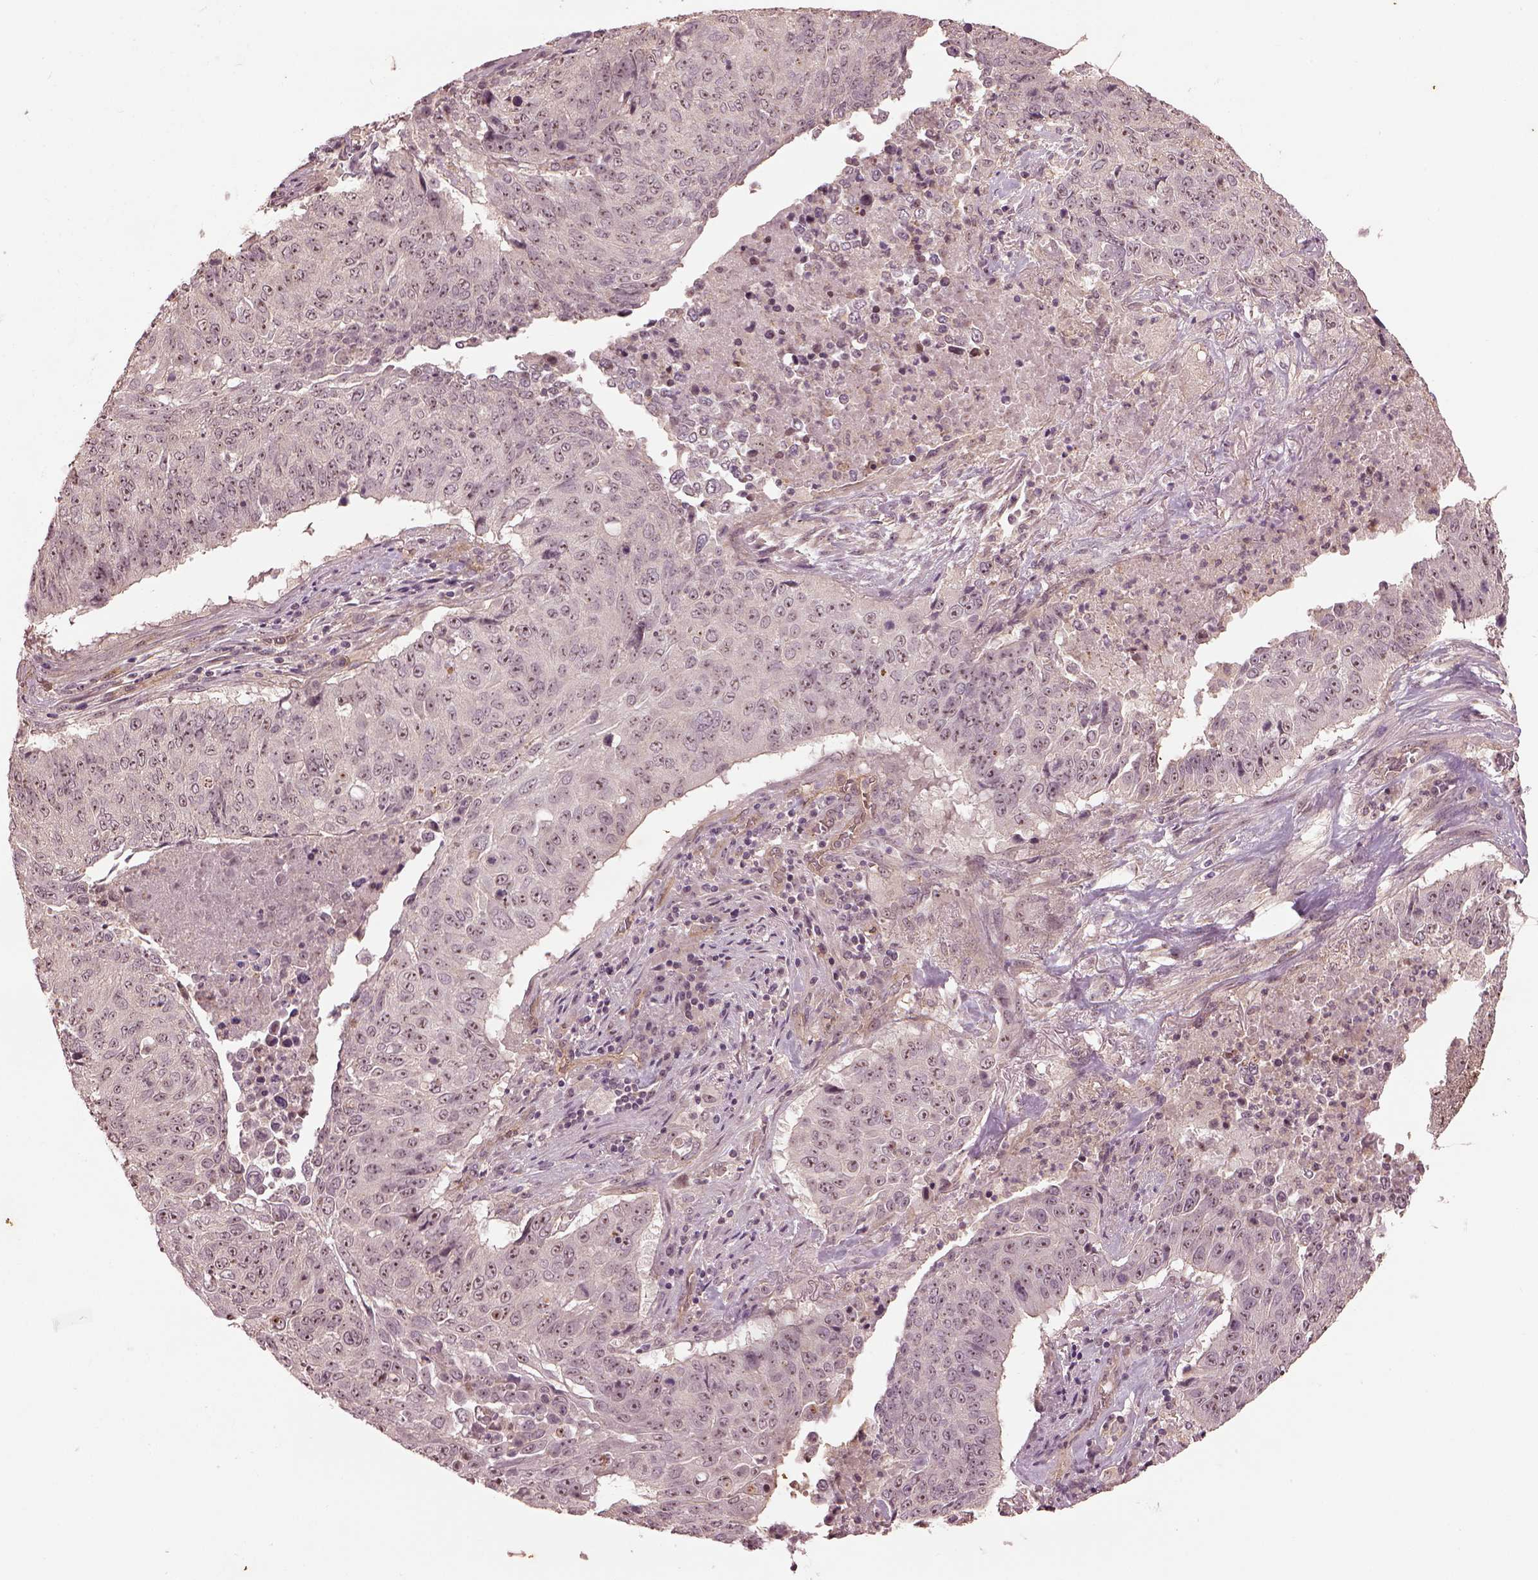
{"staining": {"intensity": "moderate", "quantity": "25%-75%", "location": "nuclear"}, "tissue": "lung cancer", "cell_type": "Tumor cells", "image_type": "cancer", "snomed": [{"axis": "morphology", "description": "Normal tissue, NOS"}, {"axis": "morphology", "description": "Squamous cell carcinoma, NOS"}, {"axis": "topography", "description": "Bronchus"}, {"axis": "topography", "description": "Lung"}], "caption": "Immunohistochemical staining of lung cancer (squamous cell carcinoma) displays medium levels of moderate nuclear protein expression in about 25%-75% of tumor cells.", "gene": "GNRH1", "patient": {"sex": "male", "age": 64}}